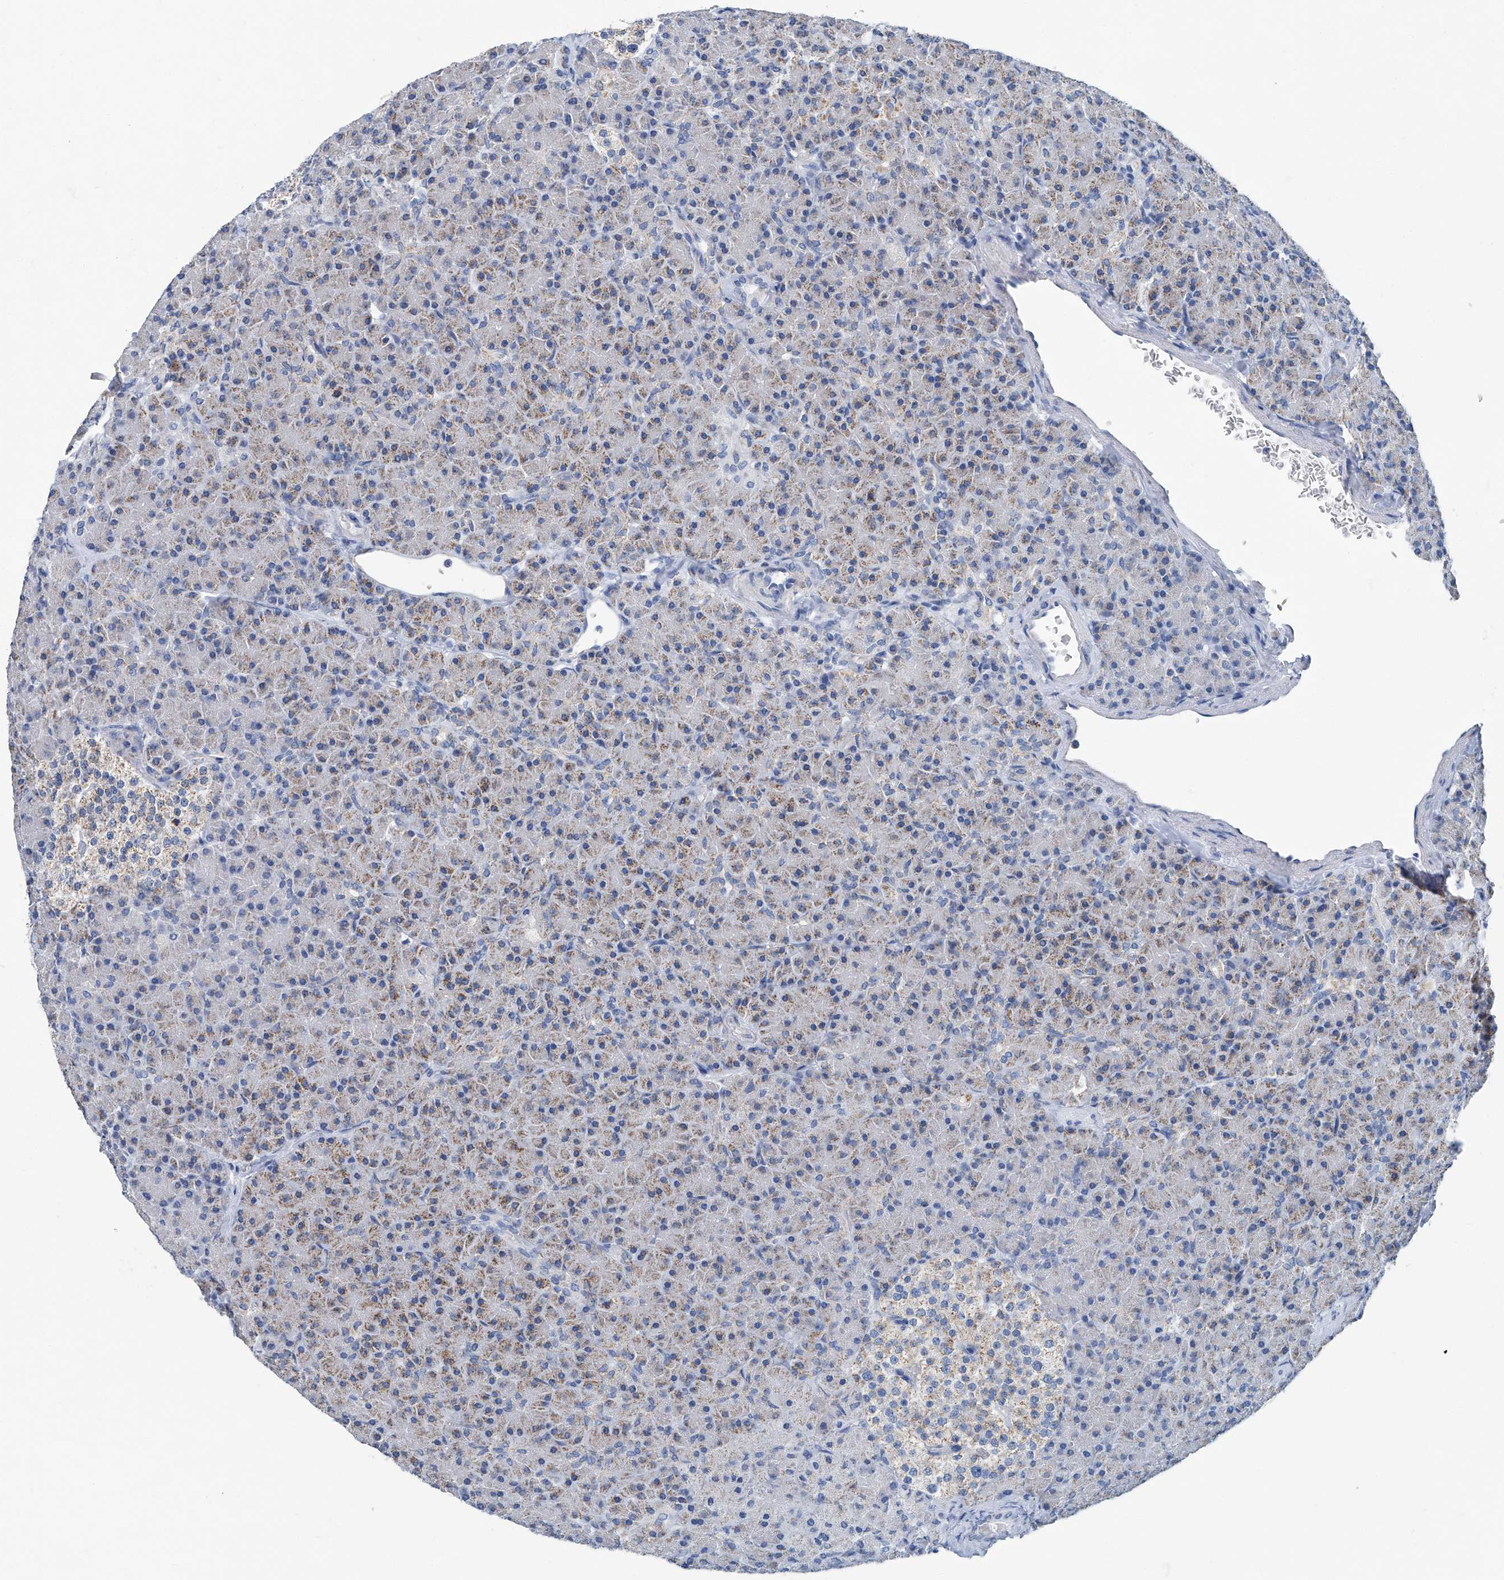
{"staining": {"intensity": "weak", "quantity": "25%-75%", "location": "cytoplasmic/membranous"}, "tissue": "pancreas", "cell_type": "Exocrine glandular cells", "image_type": "normal", "snomed": [{"axis": "morphology", "description": "Normal tissue, NOS"}, {"axis": "topography", "description": "Pancreas"}], "caption": "This is an image of immunohistochemistry (IHC) staining of benign pancreas, which shows weak positivity in the cytoplasmic/membranous of exocrine glandular cells.", "gene": "MT", "patient": {"sex": "female", "age": 43}}